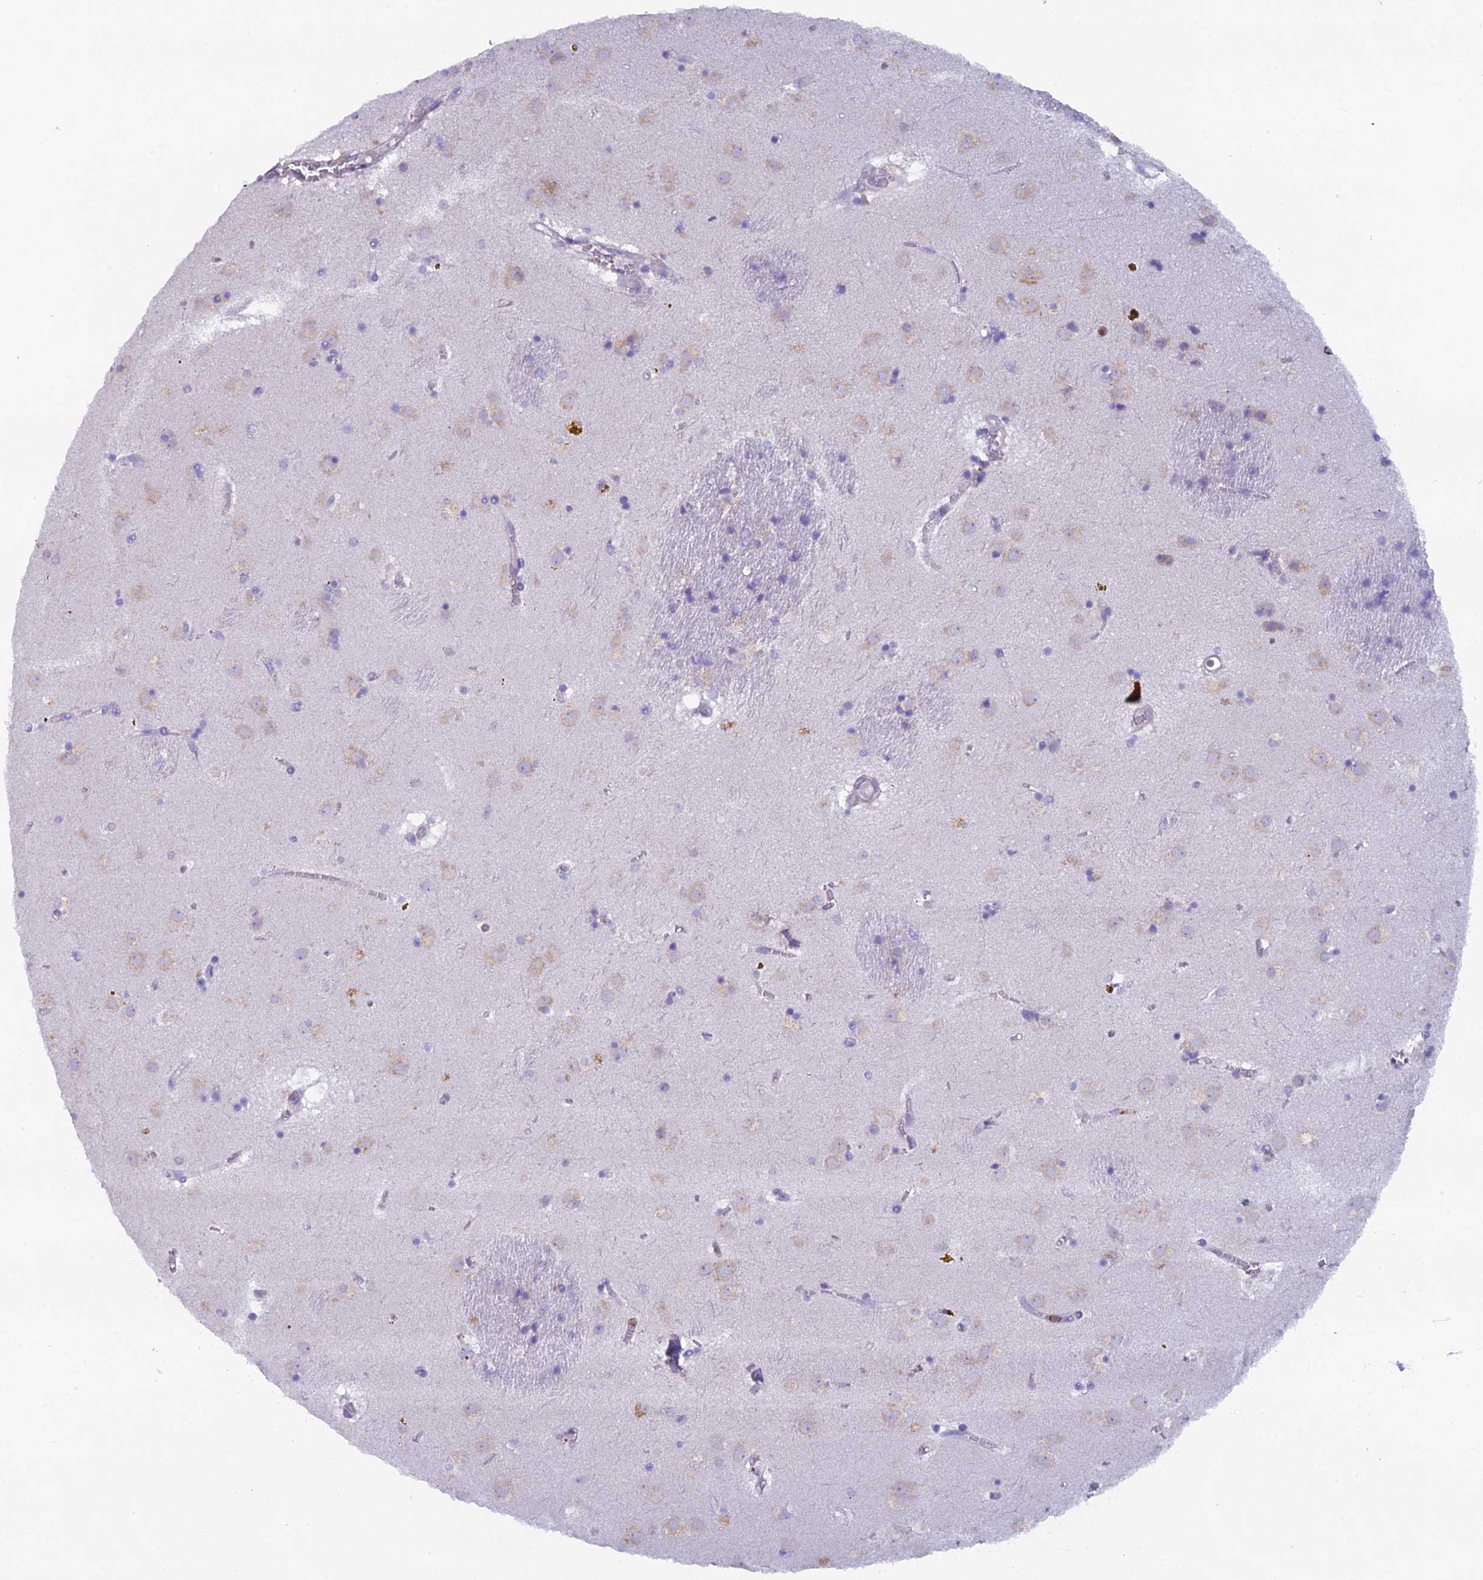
{"staining": {"intensity": "negative", "quantity": "none", "location": "none"}, "tissue": "caudate", "cell_type": "Glial cells", "image_type": "normal", "snomed": [{"axis": "morphology", "description": "Normal tissue, NOS"}, {"axis": "topography", "description": "Lateral ventricle wall"}], "caption": "Immunohistochemistry of normal human caudate displays no staining in glial cells.", "gene": "ABI3BP", "patient": {"sex": "male", "age": 70}}